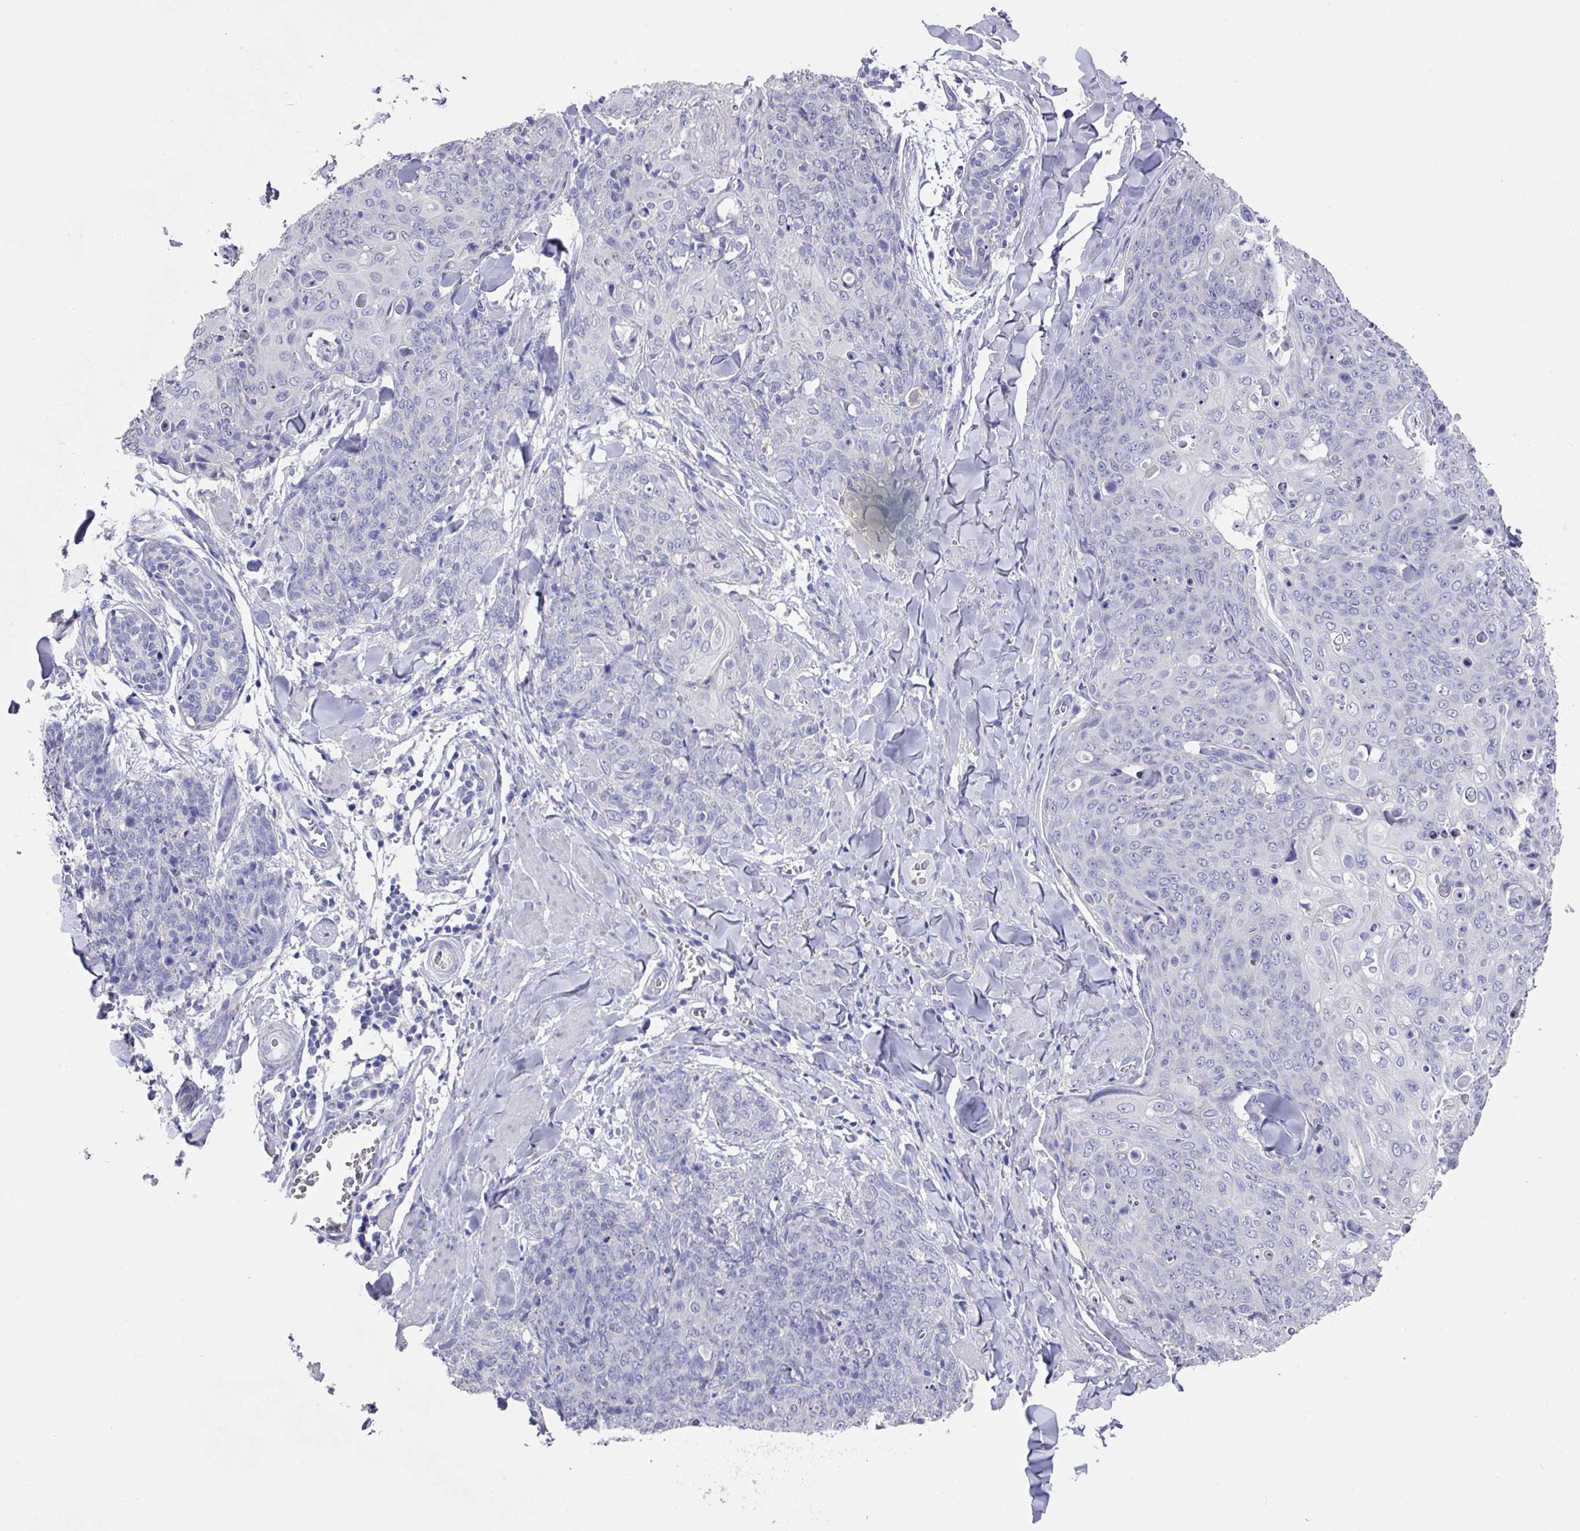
{"staining": {"intensity": "negative", "quantity": "none", "location": "none"}, "tissue": "skin cancer", "cell_type": "Tumor cells", "image_type": "cancer", "snomed": [{"axis": "morphology", "description": "Squamous cell carcinoma, NOS"}, {"axis": "topography", "description": "Skin"}, {"axis": "topography", "description": "Vulva"}], "caption": "Immunohistochemical staining of skin squamous cell carcinoma shows no significant positivity in tumor cells. Nuclei are stained in blue.", "gene": "DAZL", "patient": {"sex": "female", "age": 85}}